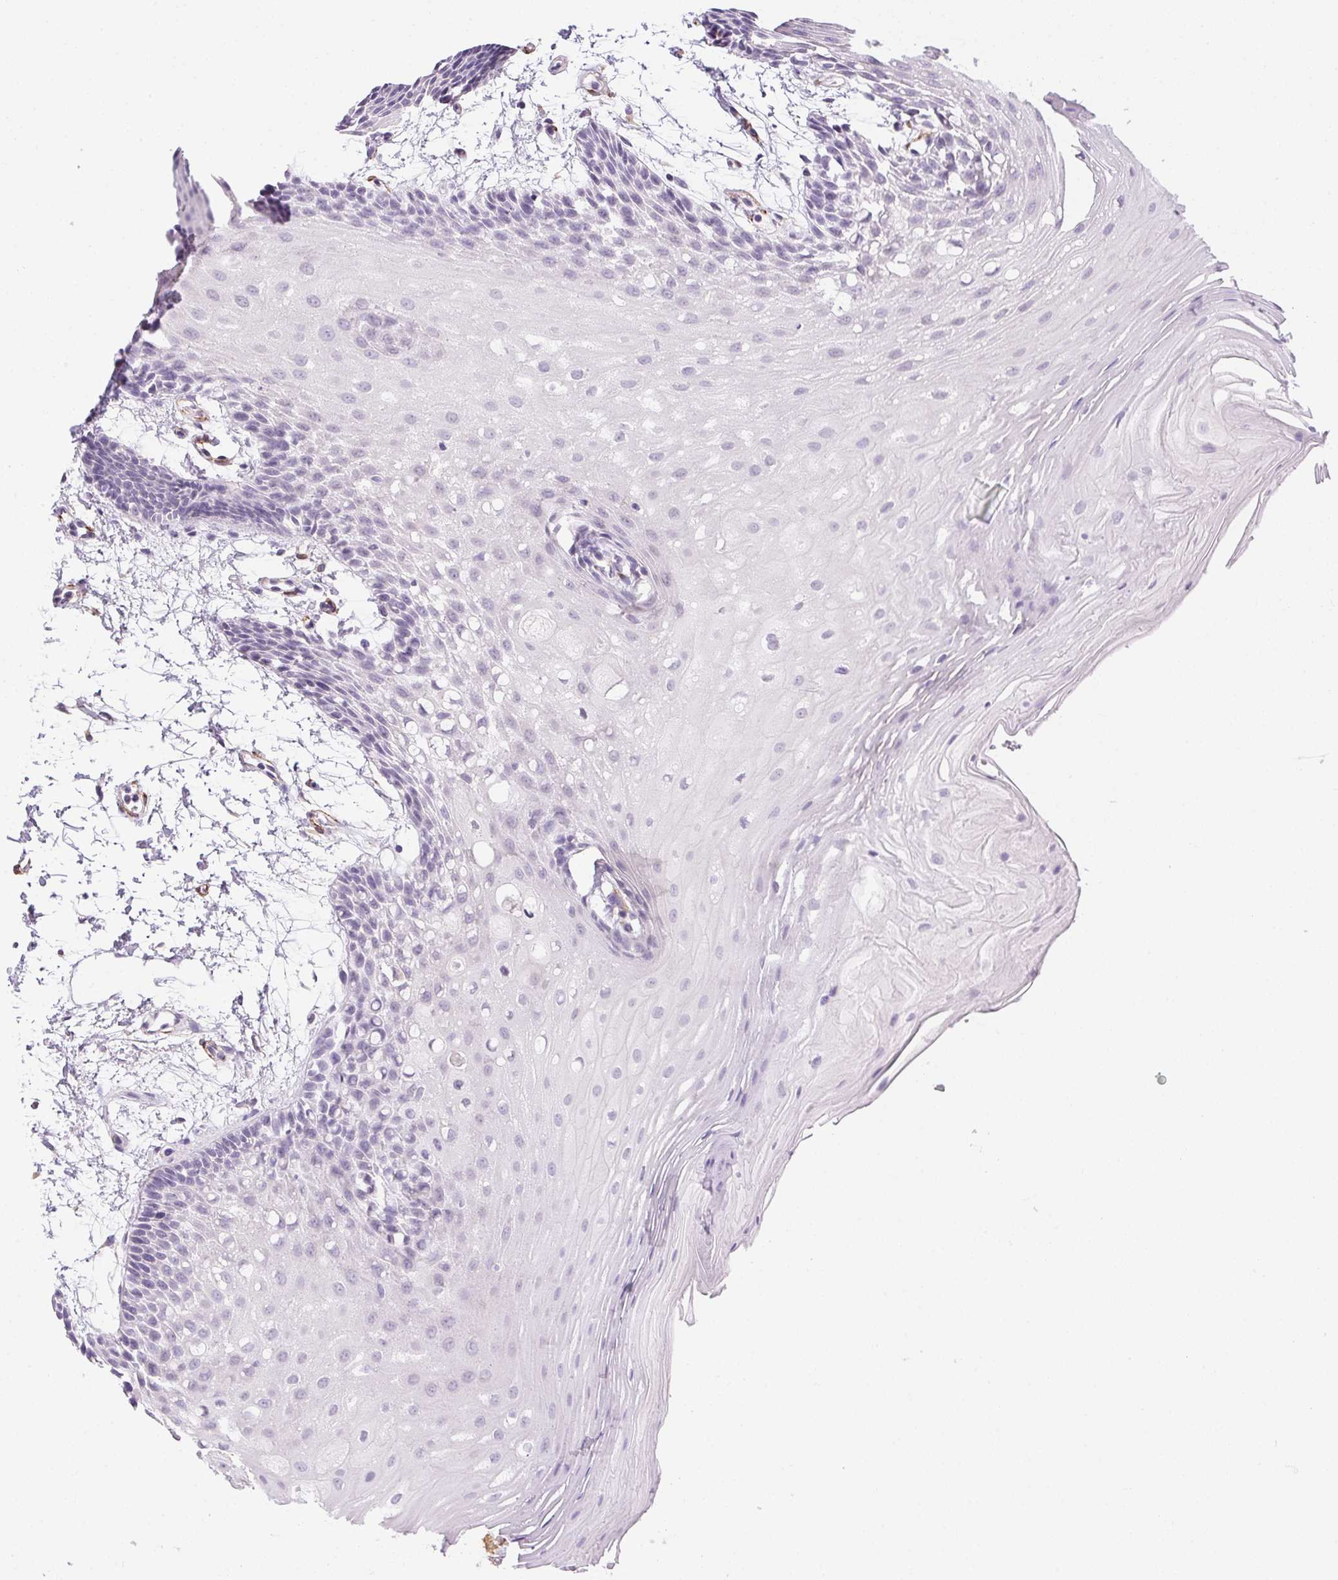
{"staining": {"intensity": "negative", "quantity": "none", "location": "none"}, "tissue": "oral mucosa", "cell_type": "Squamous epithelial cells", "image_type": "normal", "snomed": [{"axis": "morphology", "description": "Normal tissue, NOS"}, {"axis": "morphology", "description": "Squamous cell carcinoma, NOS"}, {"axis": "topography", "description": "Oral tissue"}, {"axis": "topography", "description": "Tounge, NOS"}, {"axis": "topography", "description": "Head-Neck"}], "caption": "Immunohistochemistry photomicrograph of benign oral mucosa stained for a protein (brown), which exhibits no expression in squamous epithelial cells. Nuclei are stained in blue.", "gene": "HRC", "patient": {"sex": "male", "age": 62}}